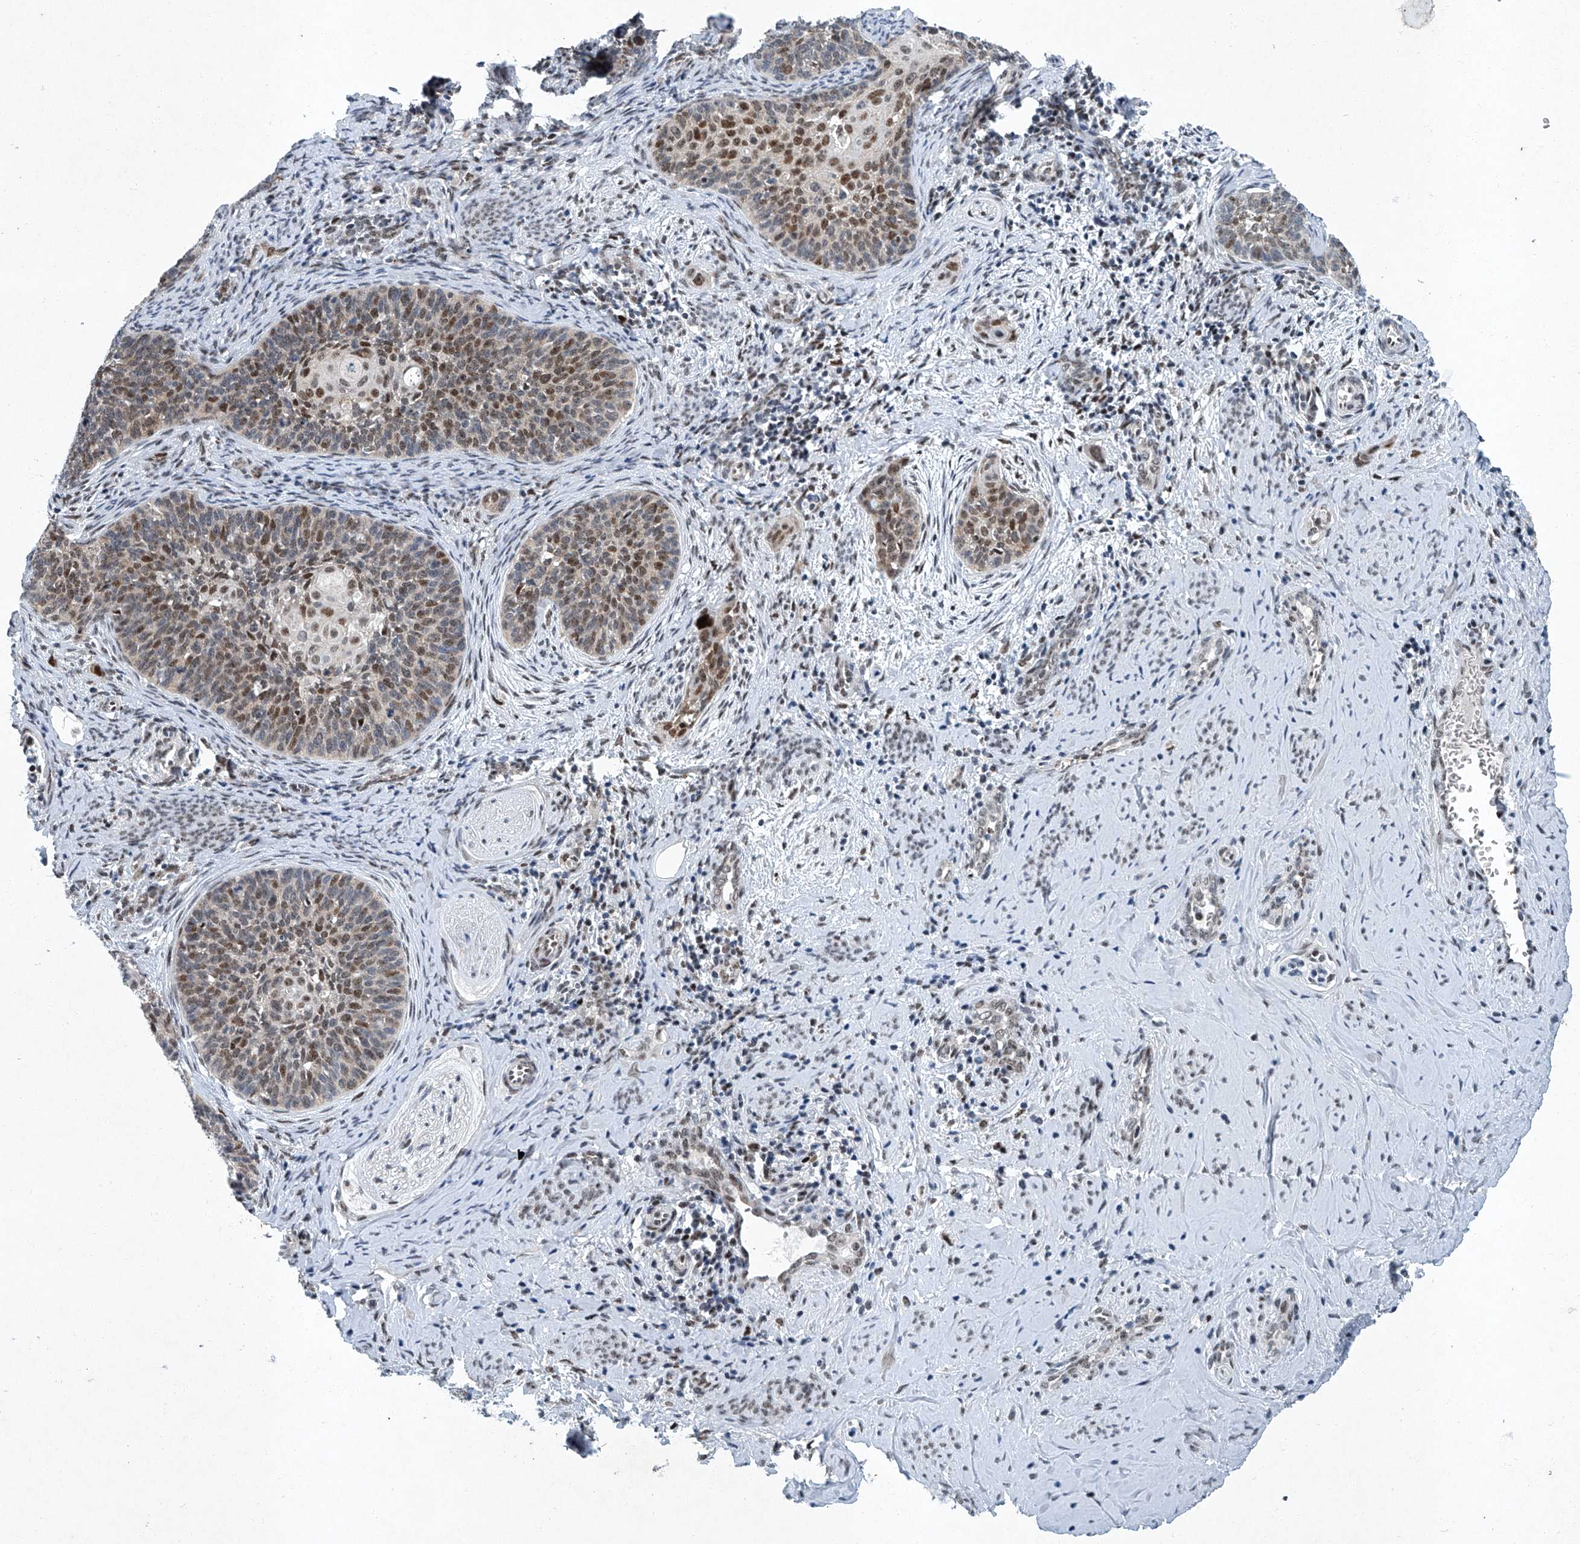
{"staining": {"intensity": "moderate", "quantity": "25%-75%", "location": "nuclear"}, "tissue": "cervical cancer", "cell_type": "Tumor cells", "image_type": "cancer", "snomed": [{"axis": "morphology", "description": "Squamous cell carcinoma, NOS"}, {"axis": "topography", "description": "Cervix"}], "caption": "Immunohistochemistry (IHC) of cervical cancer (squamous cell carcinoma) demonstrates medium levels of moderate nuclear expression in approximately 25%-75% of tumor cells.", "gene": "TFDP1", "patient": {"sex": "female", "age": 33}}